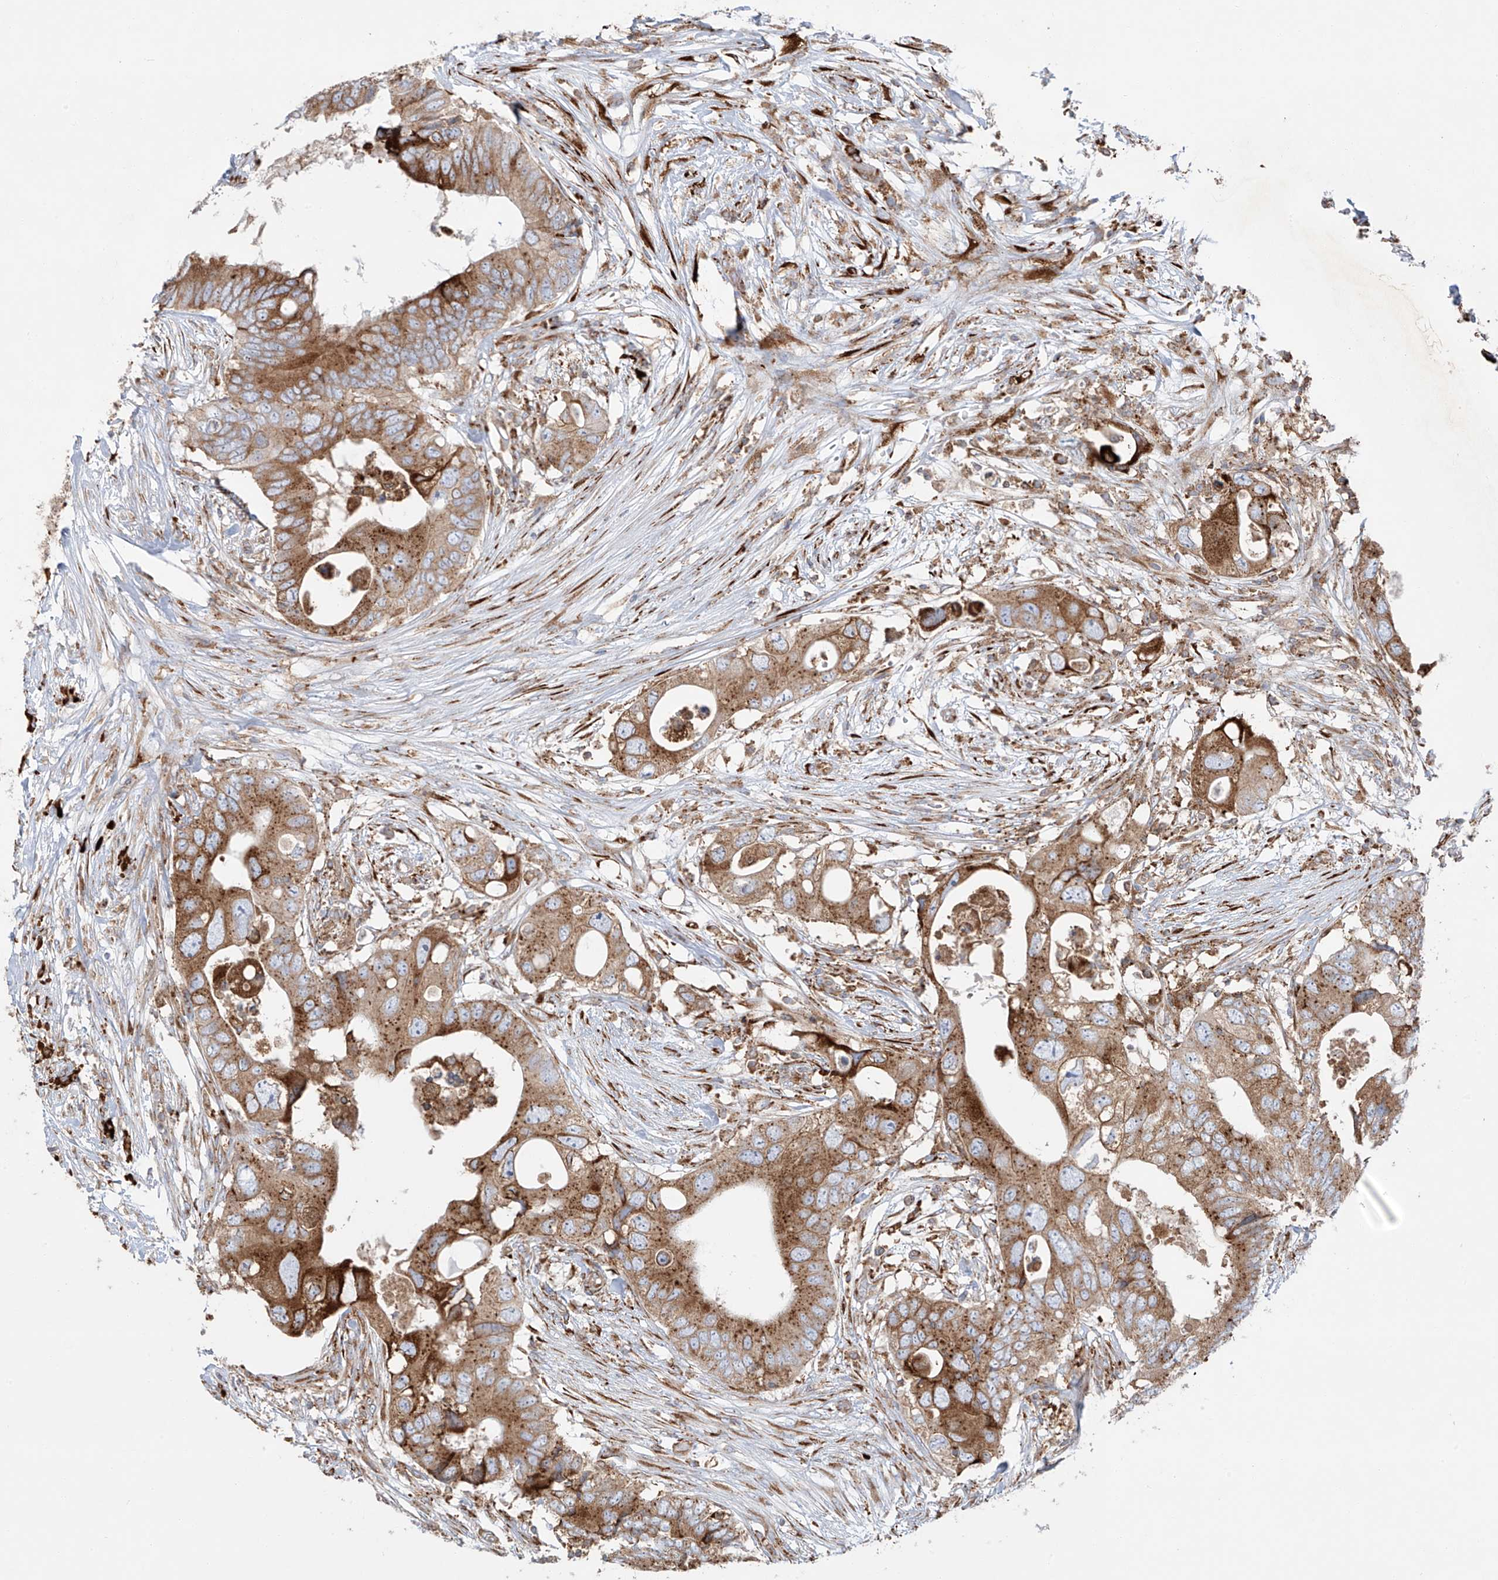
{"staining": {"intensity": "moderate", "quantity": ">75%", "location": "cytoplasmic/membranous"}, "tissue": "colorectal cancer", "cell_type": "Tumor cells", "image_type": "cancer", "snomed": [{"axis": "morphology", "description": "Adenocarcinoma, NOS"}, {"axis": "topography", "description": "Colon"}], "caption": "A medium amount of moderate cytoplasmic/membranous positivity is seen in about >75% of tumor cells in colorectal adenocarcinoma tissue.", "gene": "MX1", "patient": {"sex": "male", "age": 71}}